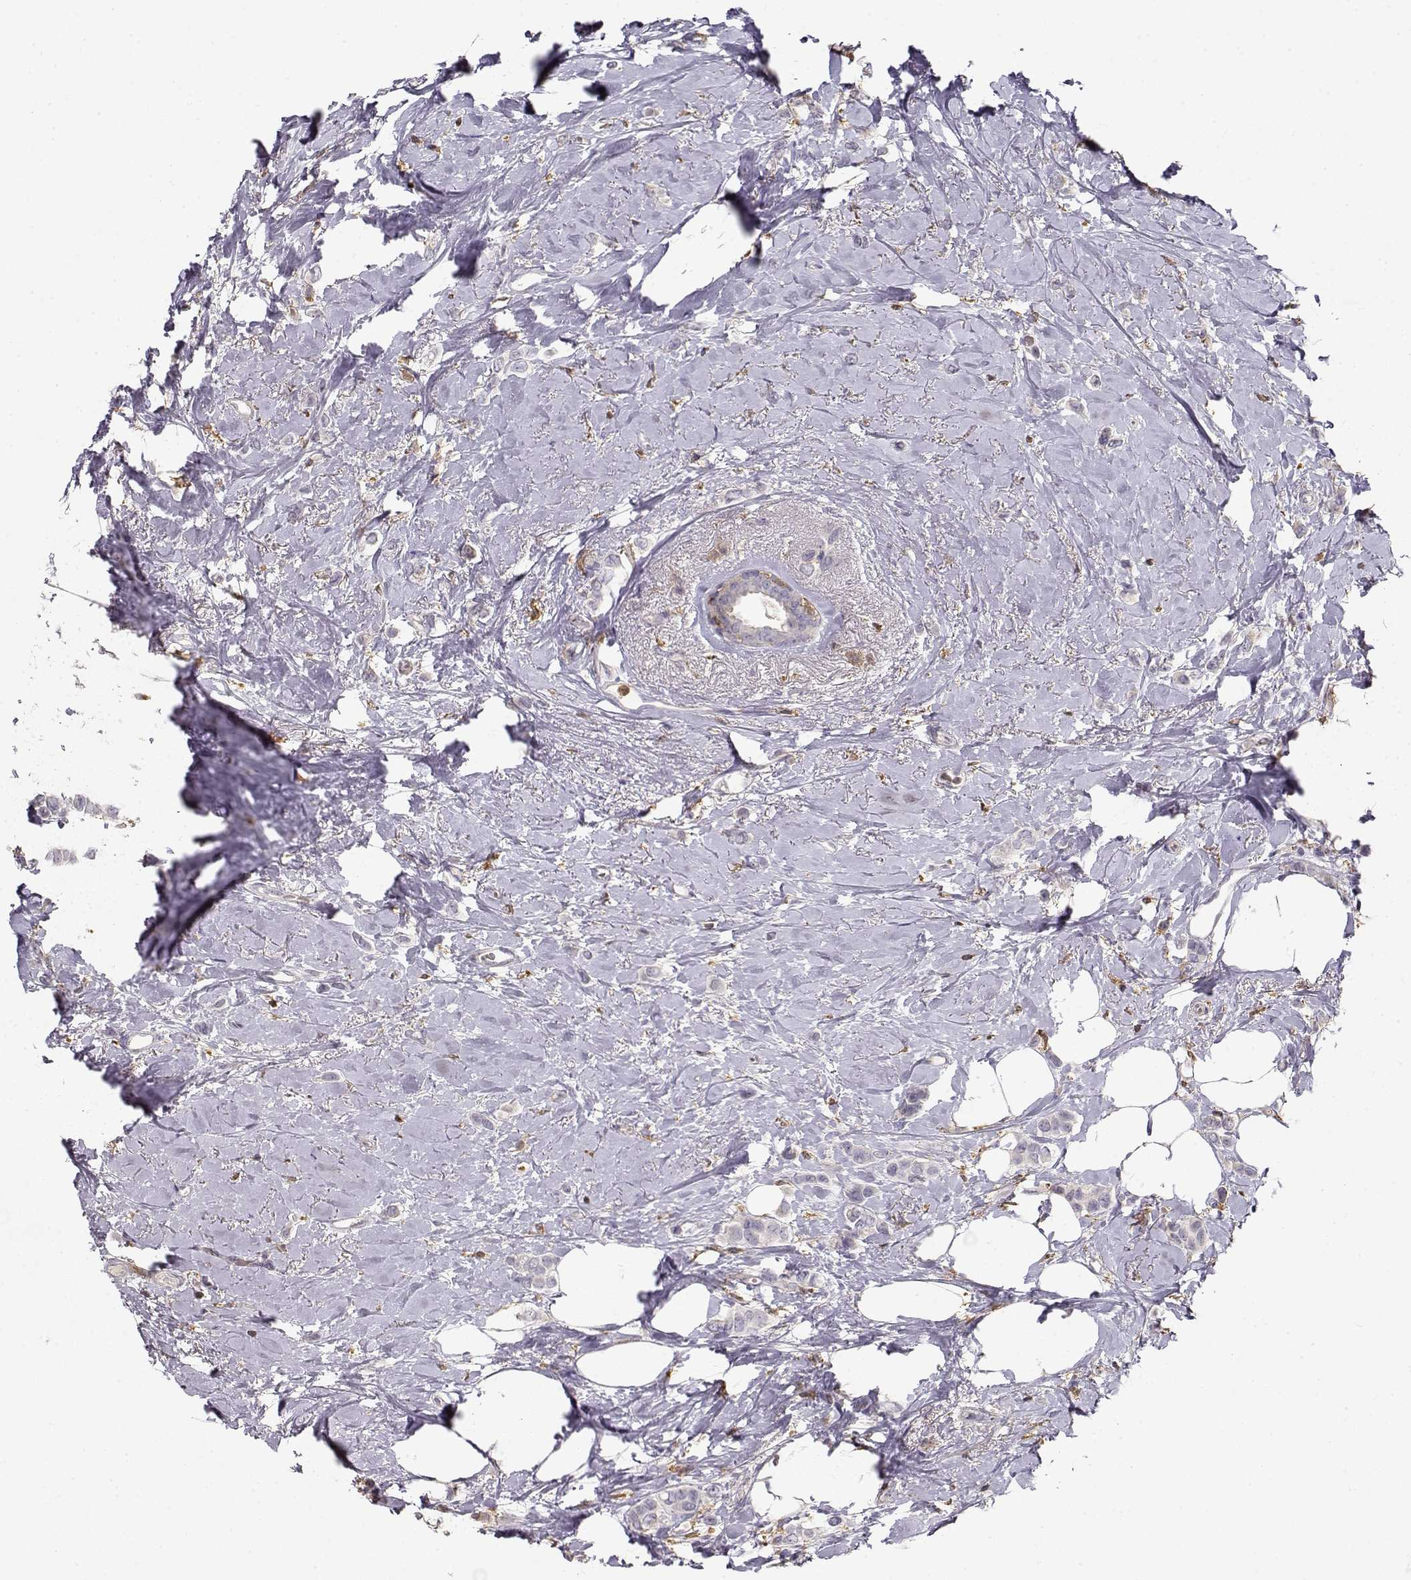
{"staining": {"intensity": "negative", "quantity": "none", "location": "none"}, "tissue": "breast cancer", "cell_type": "Tumor cells", "image_type": "cancer", "snomed": [{"axis": "morphology", "description": "Lobular carcinoma"}, {"axis": "topography", "description": "Breast"}], "caption": "This photomicrograph is of breast cancer stained with immunohistochemistry (IHC) to label a protein in brown with the nuclei are counter-stained blue. There is no positivity in tumor cells.", "gene": "VAV1", "patient": {"sex": "female", "age": 66}}